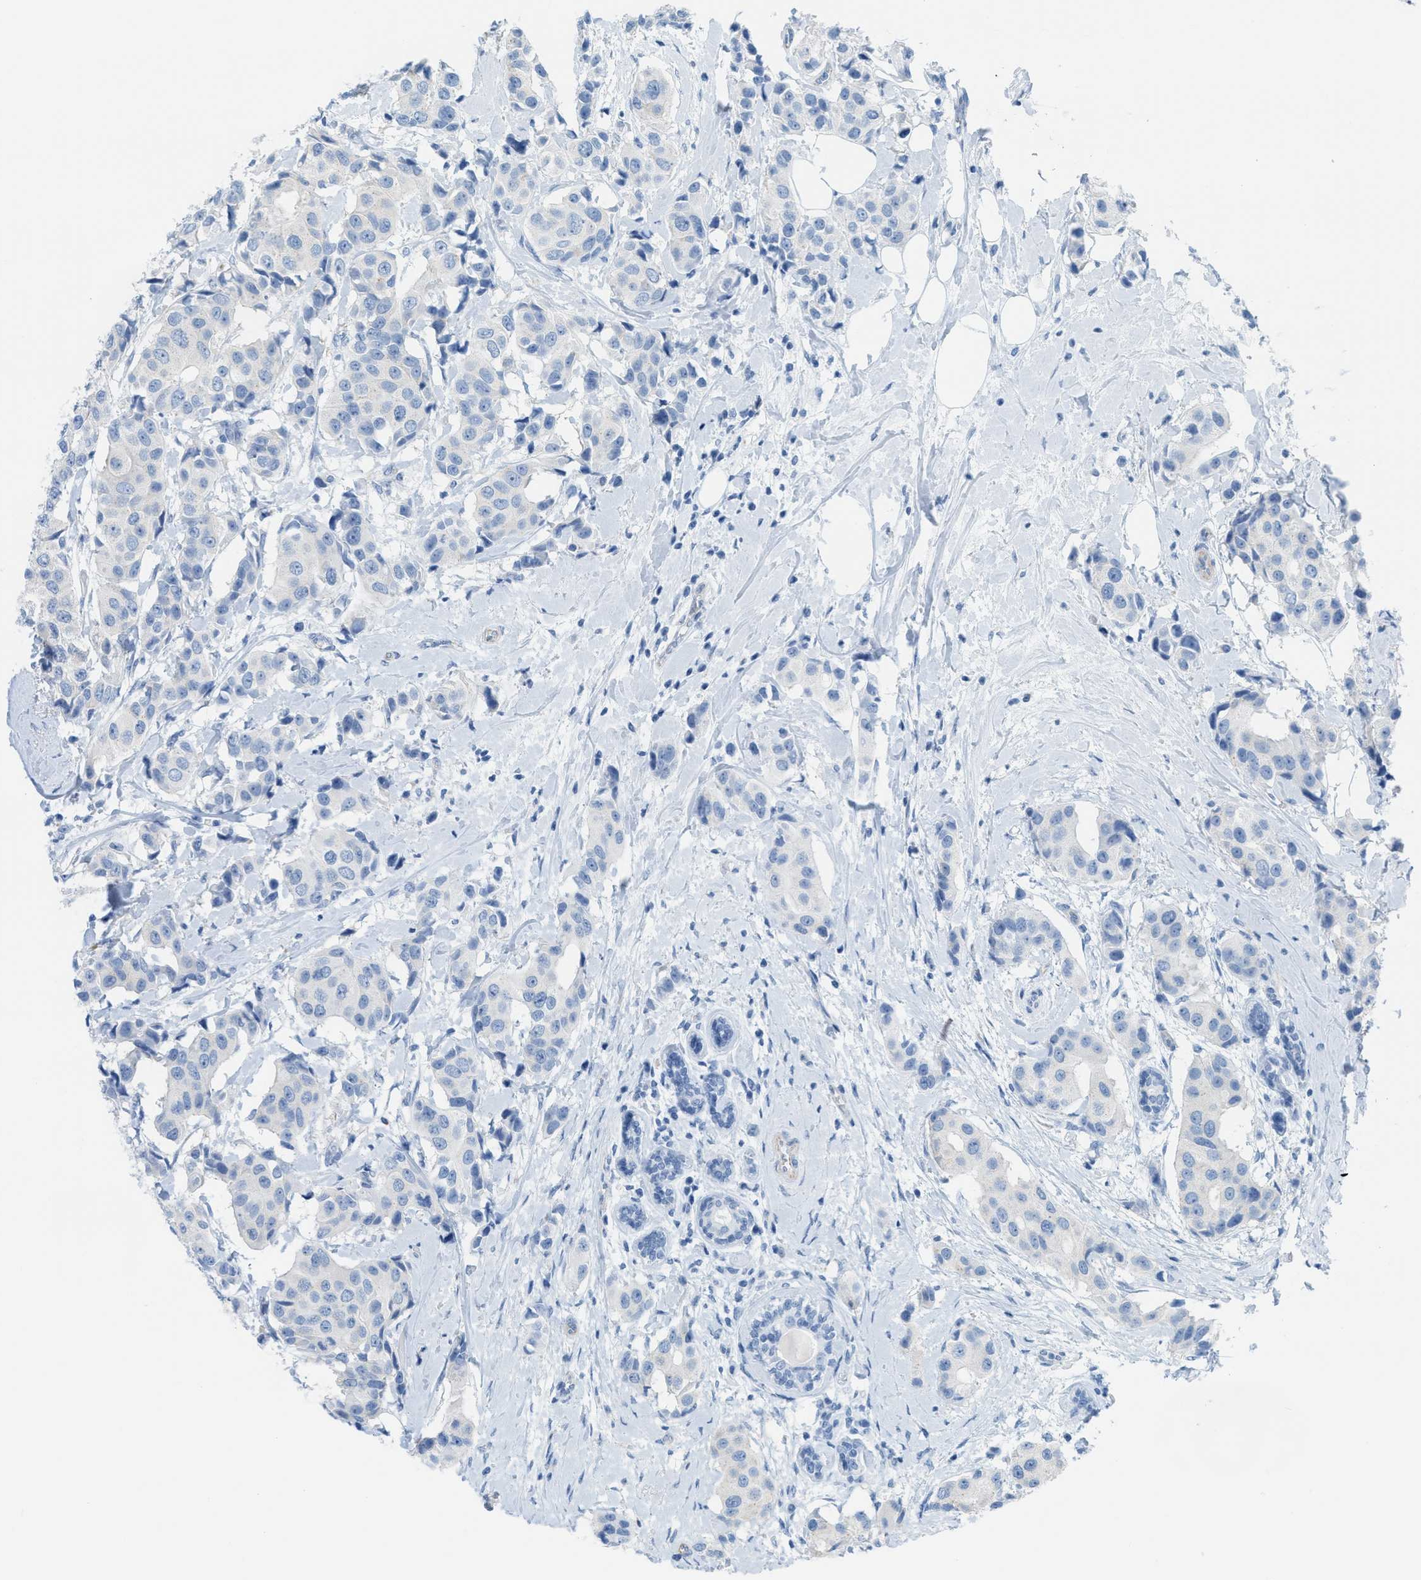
{"staining": {"intensity": "negative", "quantity": "none", "location": "none"}, "tissue": "breast cancer", "cell_type": "Tumor cells", "image_type": "cancer", "snomed": [{"axis": "morphology", "description": "Normal tissue, NOS"}, {"axis": "morphology", "description": "Duct carcinoma"}, {"axis": "topography", "description": "Breast"}], "caption": "DAB immunohistochemical staining of human breast invasive ductal carcinoma exhibits no significant expression in tumor cells.", "gene": "SLC12A1", "patient": {"sex": "female", "age": 39}}